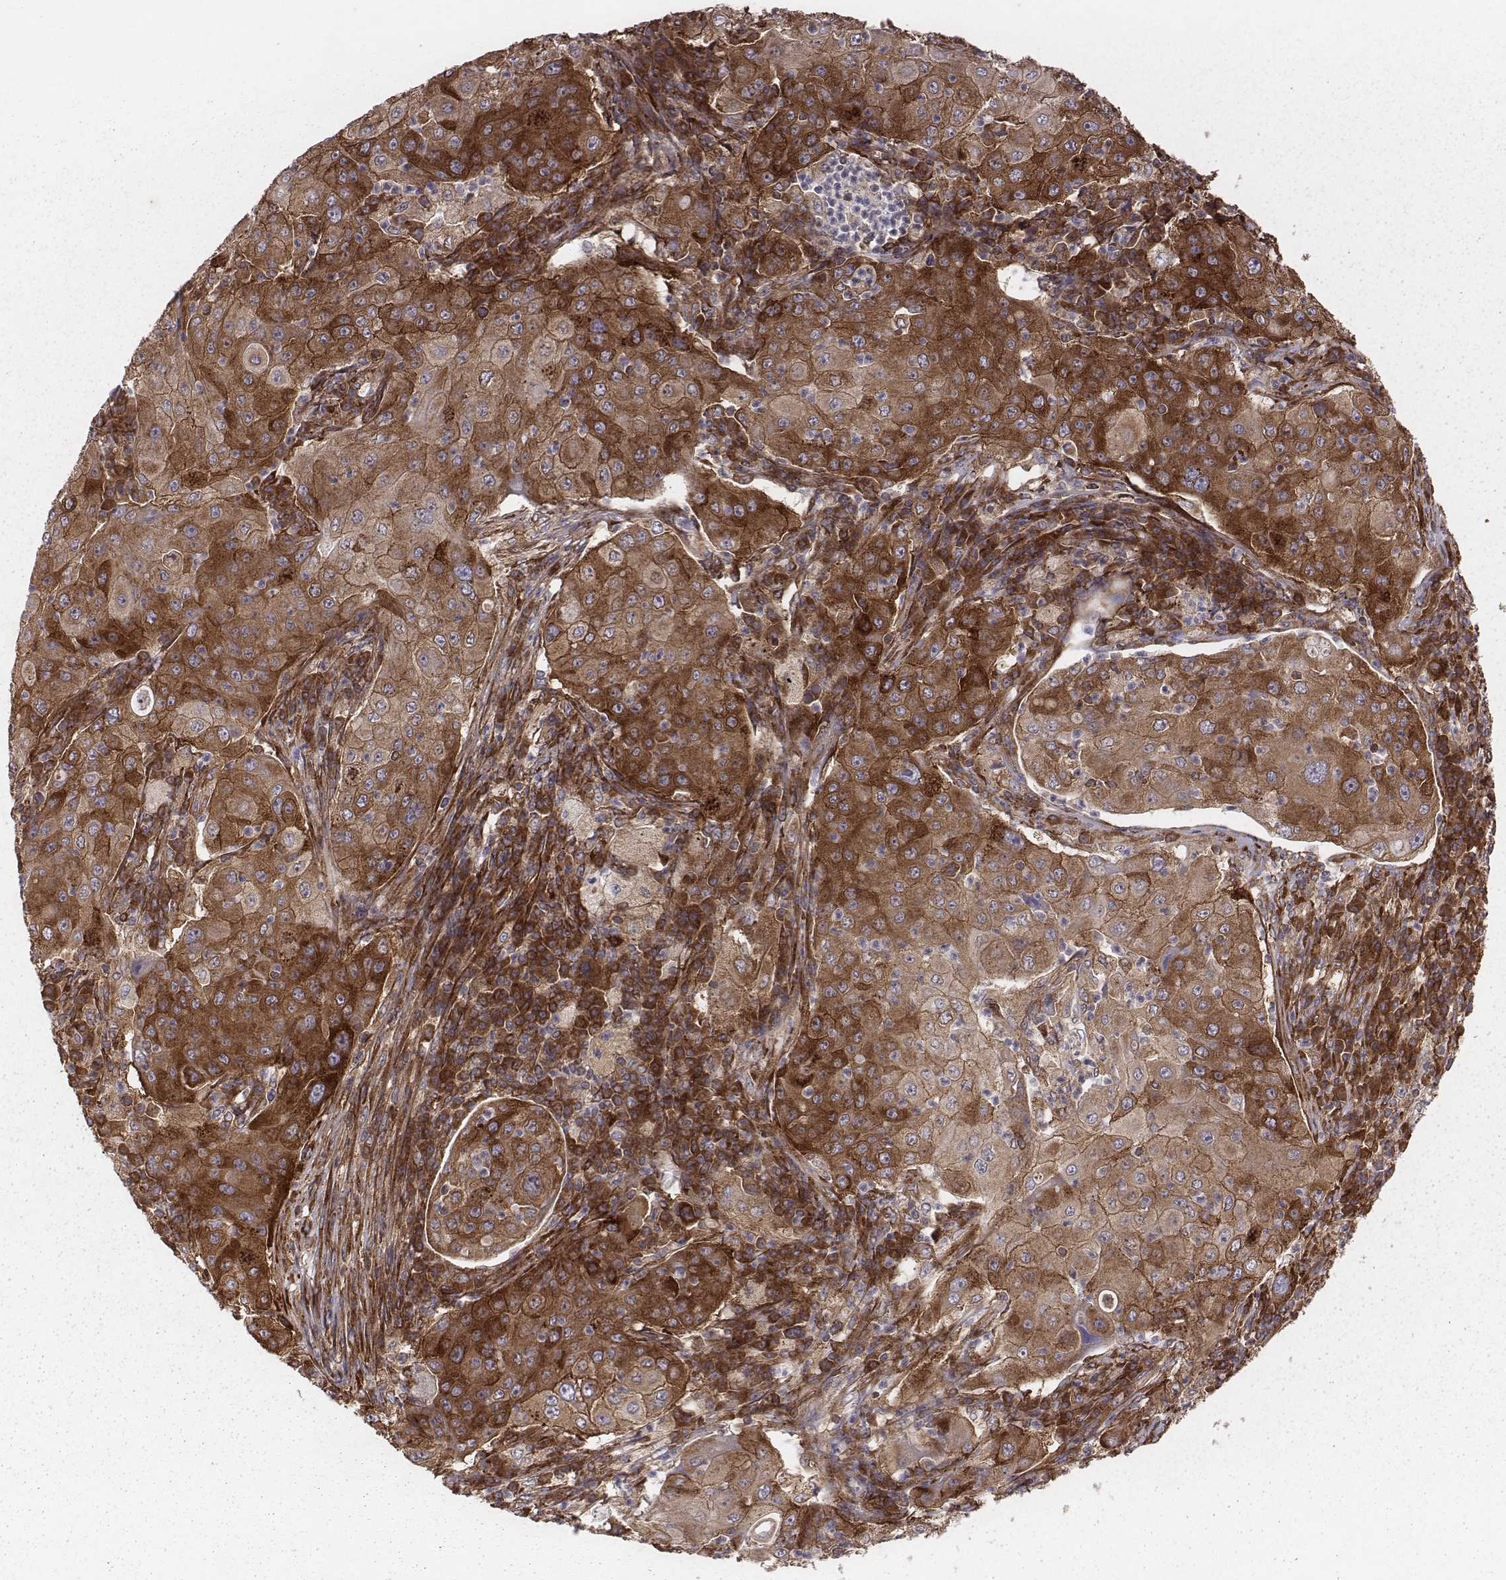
{"staining": {"intensity": "strong", "quantity": ">75%", "location": "cytoplasmic/membranous"}, "tissue": "lung cancer", "cell_type": "Tumor cells", "image_type": "cancer", "snomed": [{"axis": "morphology", "description": "Squamous cell carcinoma, NOS"}, {"axis": "topography", "description": "Lung"}], "caption": "Squamous cell carcinoma (lung) stained for a protein demonstrates strong cytoplasmic/membranous positivity in tumor cells.", "gene": "TXLNA", "patient": {"sex": "female", "age": 59}}